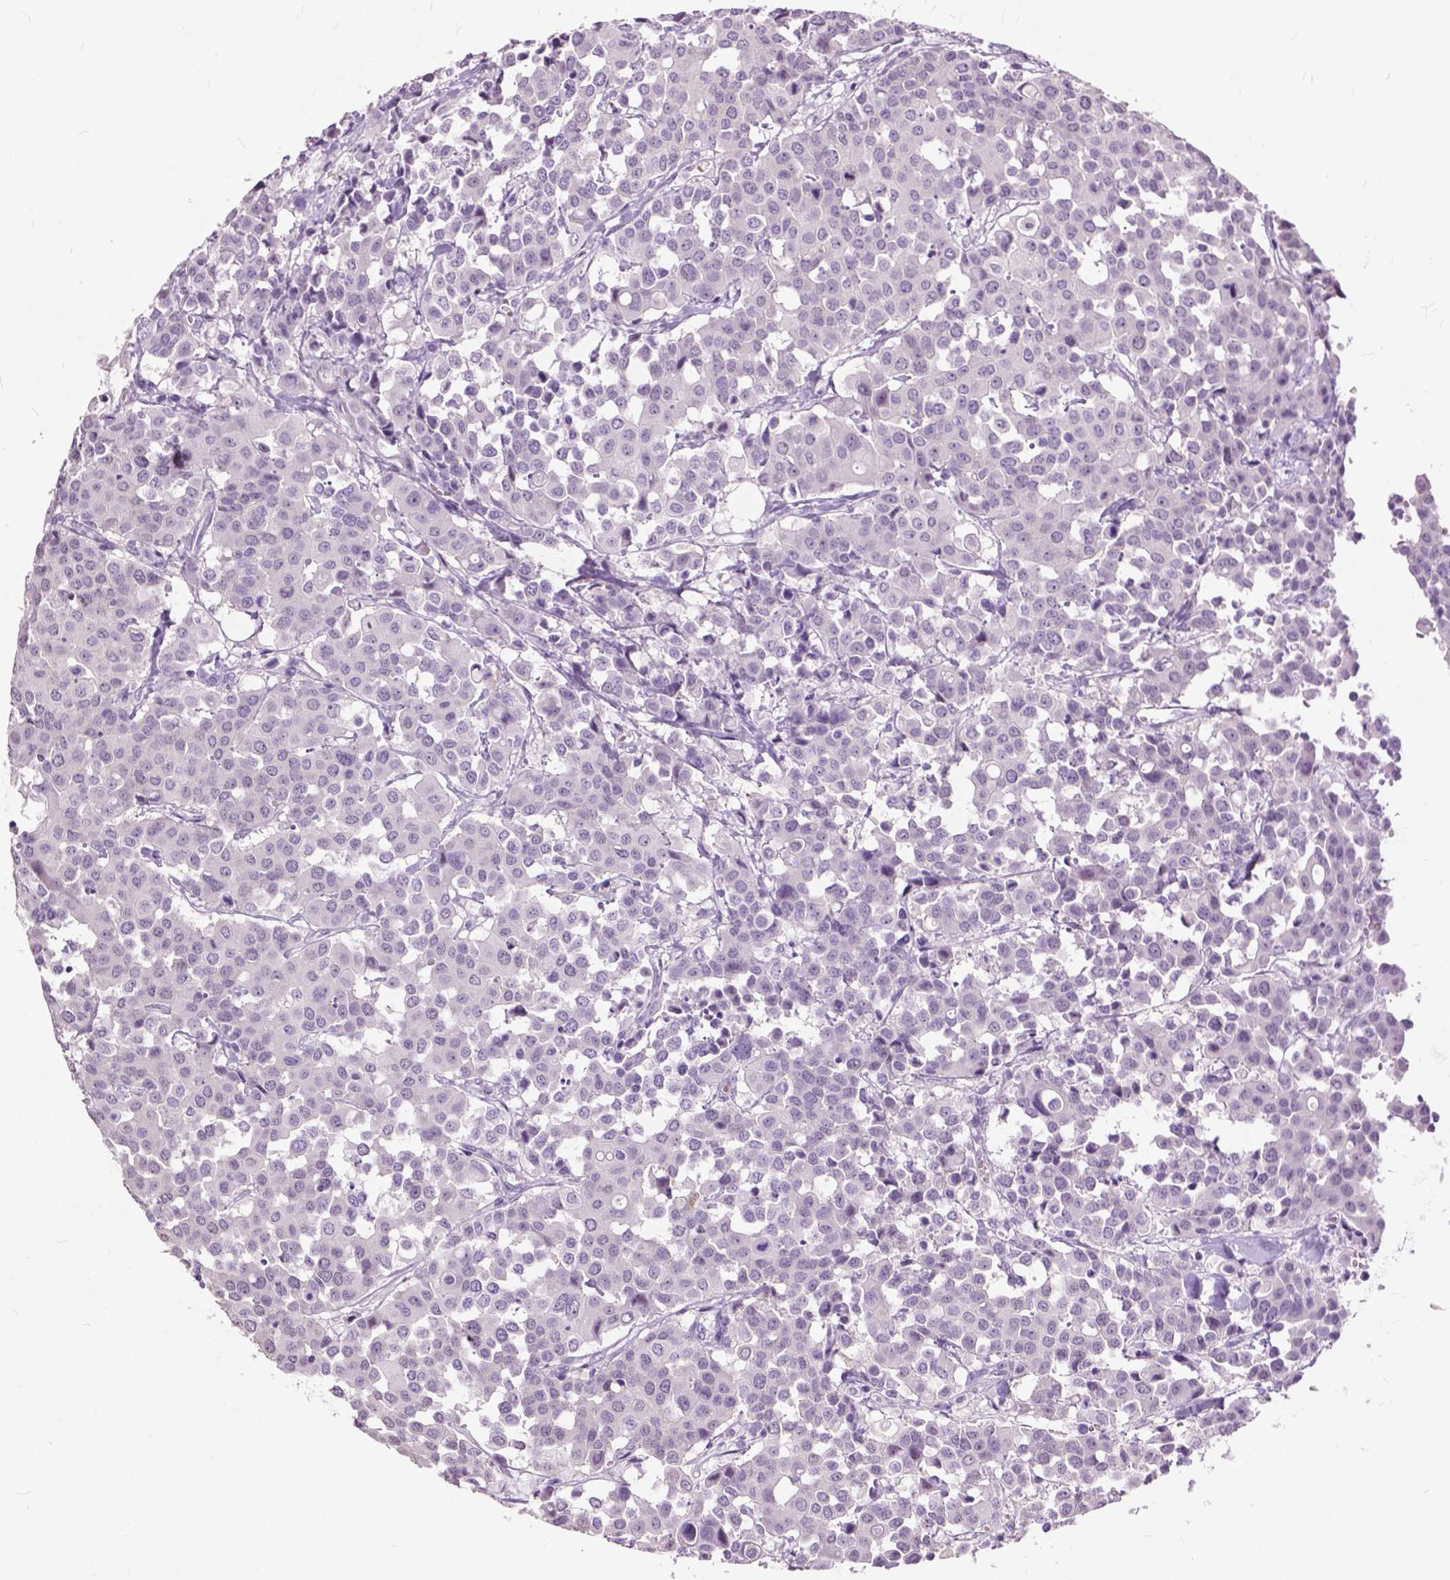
{"staining": {"intensity": "negative", "quantity": "none", "location": "none"}, "tissue": "carcinoid", "cell_type": "Tumor cells", "image_type": "cancer", "snomed": [{"axis": "morphology", "description": "Carcinoid, malignant, NOS"}, {"axis": "topography", "description": "Colon"}], "caption": "This image is of malignant carcinoid stained with immunohistochemistry to label a protein in brown with the nuclei are counter-stained blue. There is no positivity in tumor cells. (DAB immunohistochemistry (IHC), high magnification).", "gene": "GPR37L1", "patient": {"sex": "male", "age": 81}}